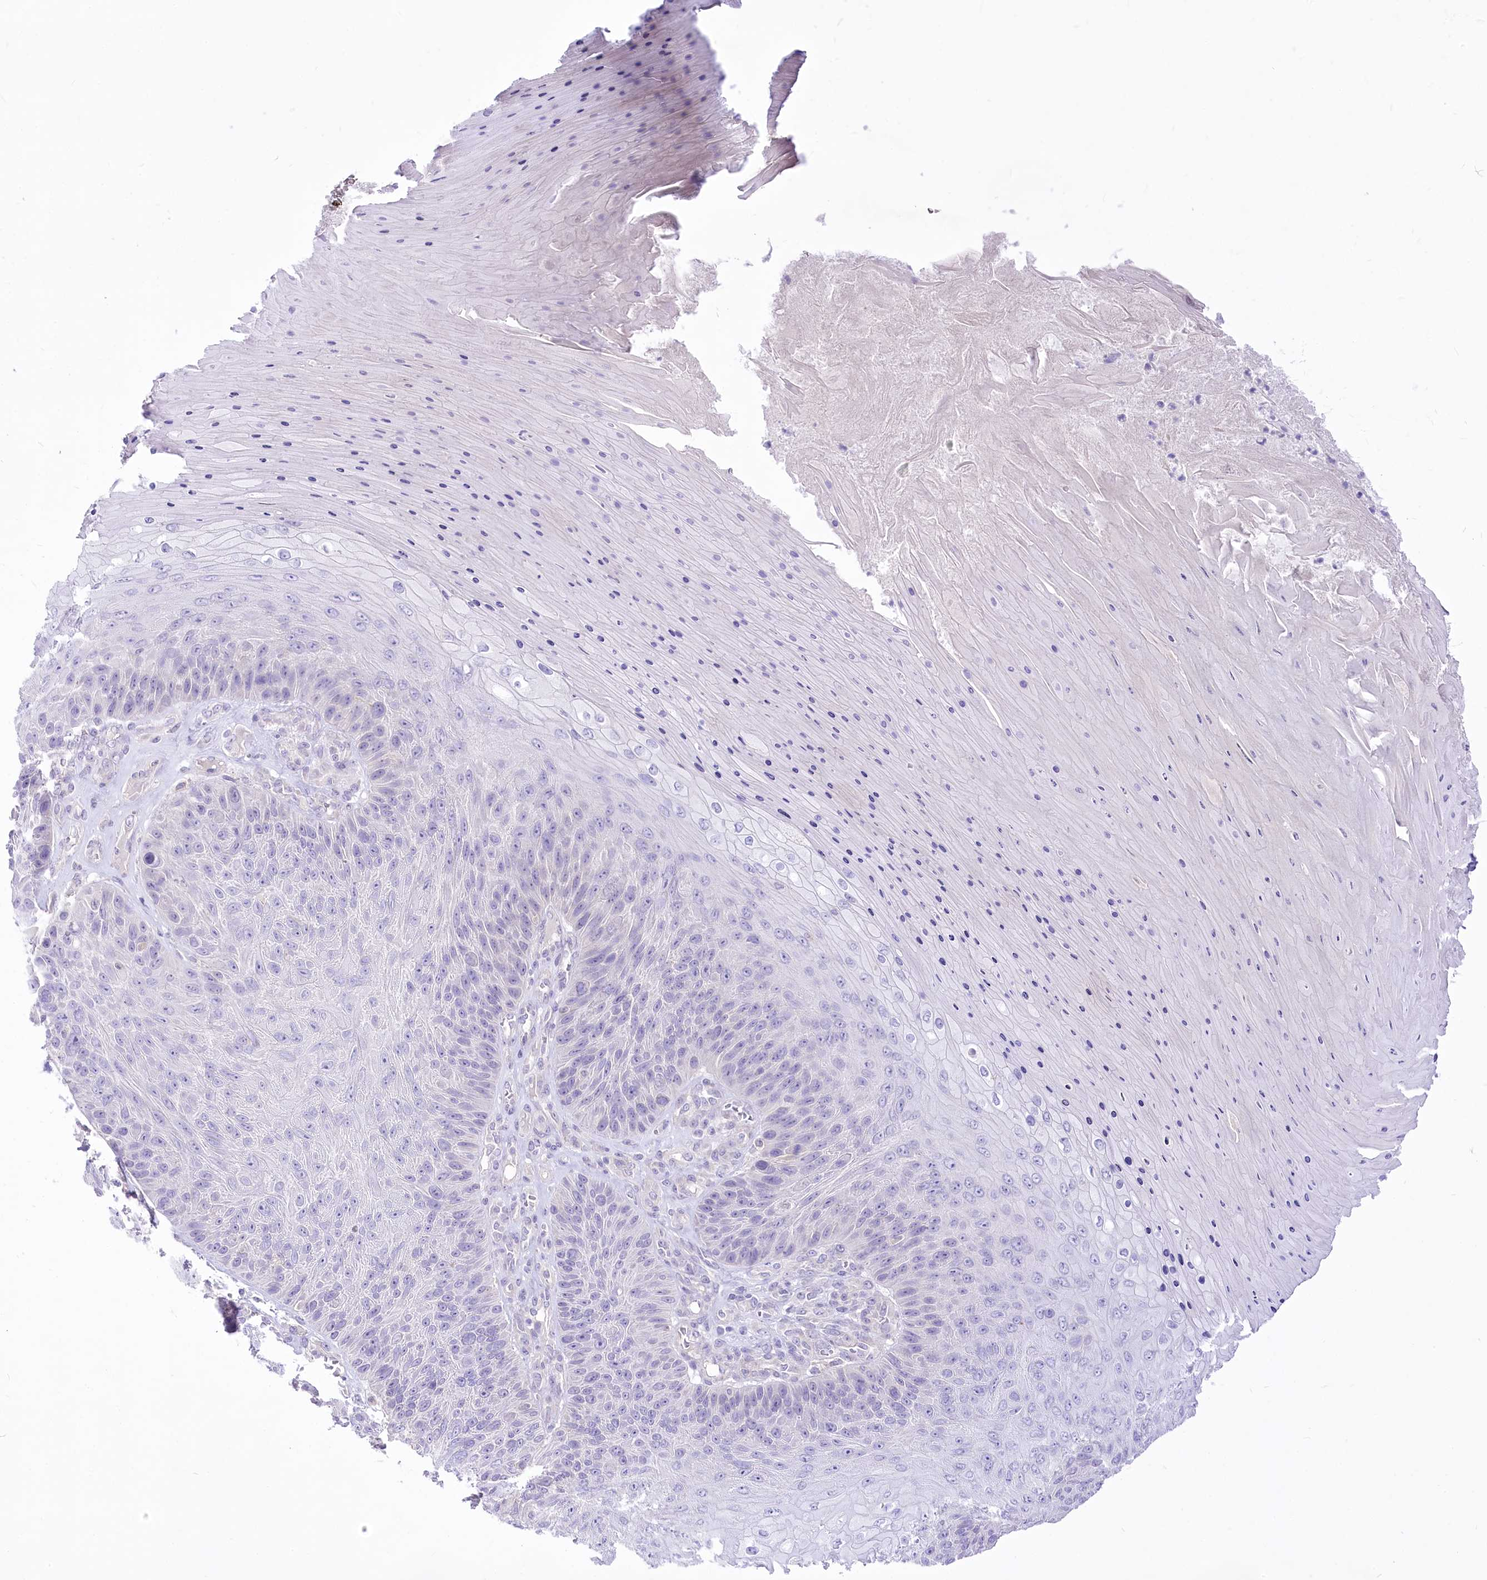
{"staining": {"intensity": "negative", "quantity": "none", "location": "none"}, "tissue": "skin cancer", "cell_type": "Tumor cells", "image_type": "cancer", "snomed": [{"axis": "morphology", "description": "Squamous cell carcinoma, NOS"}, {"axis": "topography", "description": "Skin"}], "caption": "High magnification brightfield microscopy of squamous cell carcinoma (skin) stained with DAB (3,3'-diaminobenzidine) (brown) and counterstained with hematoxylin (blue): tumor cells show no significant positivity. (DAB immunohistochemistry visualized using brightfield microscopy, high magnification).", "gene": "HELT", "patient": {"sex": "female", "age": 88}}